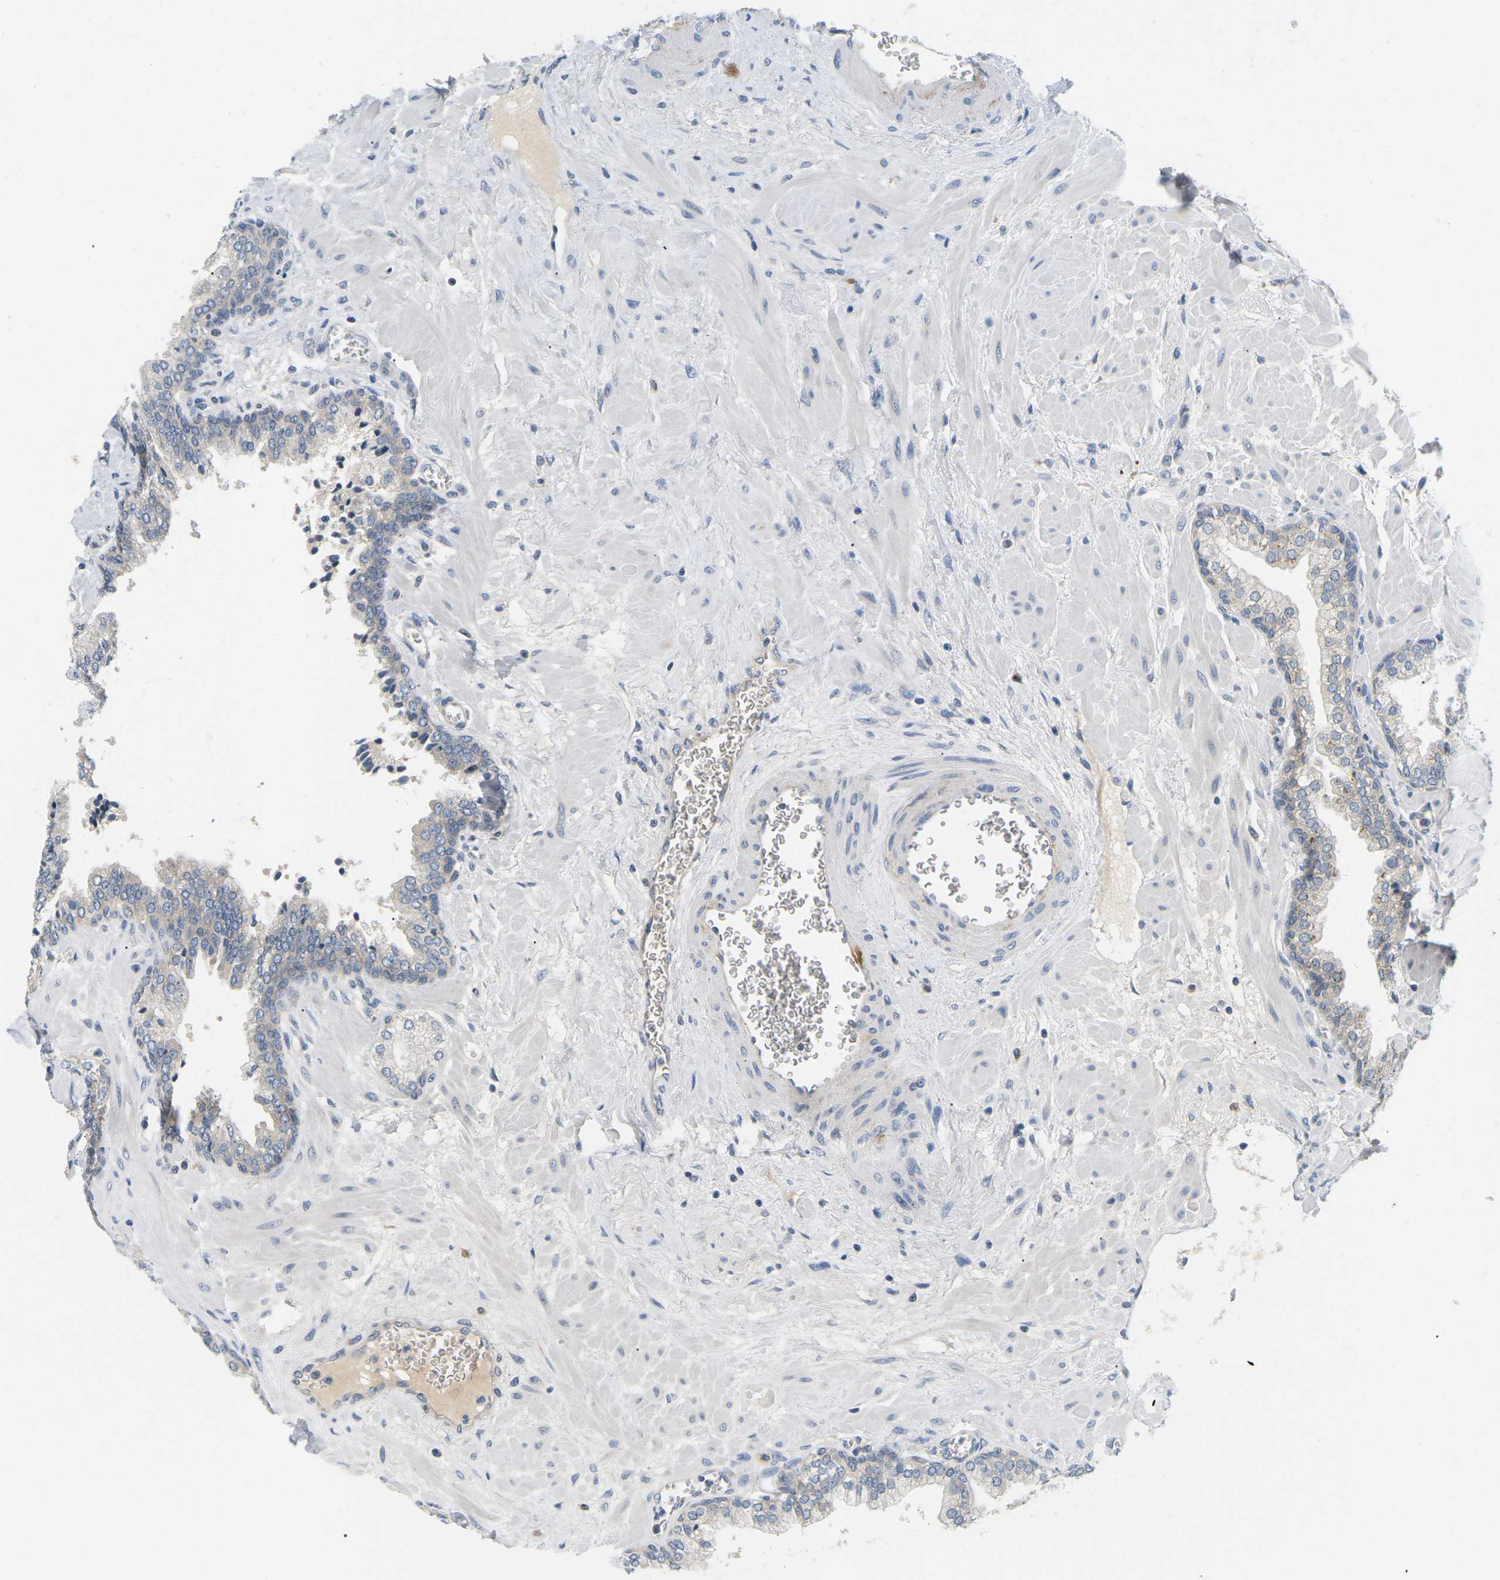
{"staining": {"intensity": "negative", "quantity": "none", "location": "none"}, "tissue": "prostate", "cell_type": "Glandular cells", "image_type": "normal", "snomed": [{"axis": "morphology", "description": "Normal tissue, NOS"}, {"axis": "morphology", "description": "Urothelial carcinoma, Low grade"}, {"axis": "topography", "description": "Urinary bladder"}, {"axis": "topography", "description": "Prostate"}], "caption": "Immunohistochemical staining of normal human prostate reveals no significant staining in glandular cells.", "gene": "EVA1C", "patient": {"sex": "male", "age": 60}}